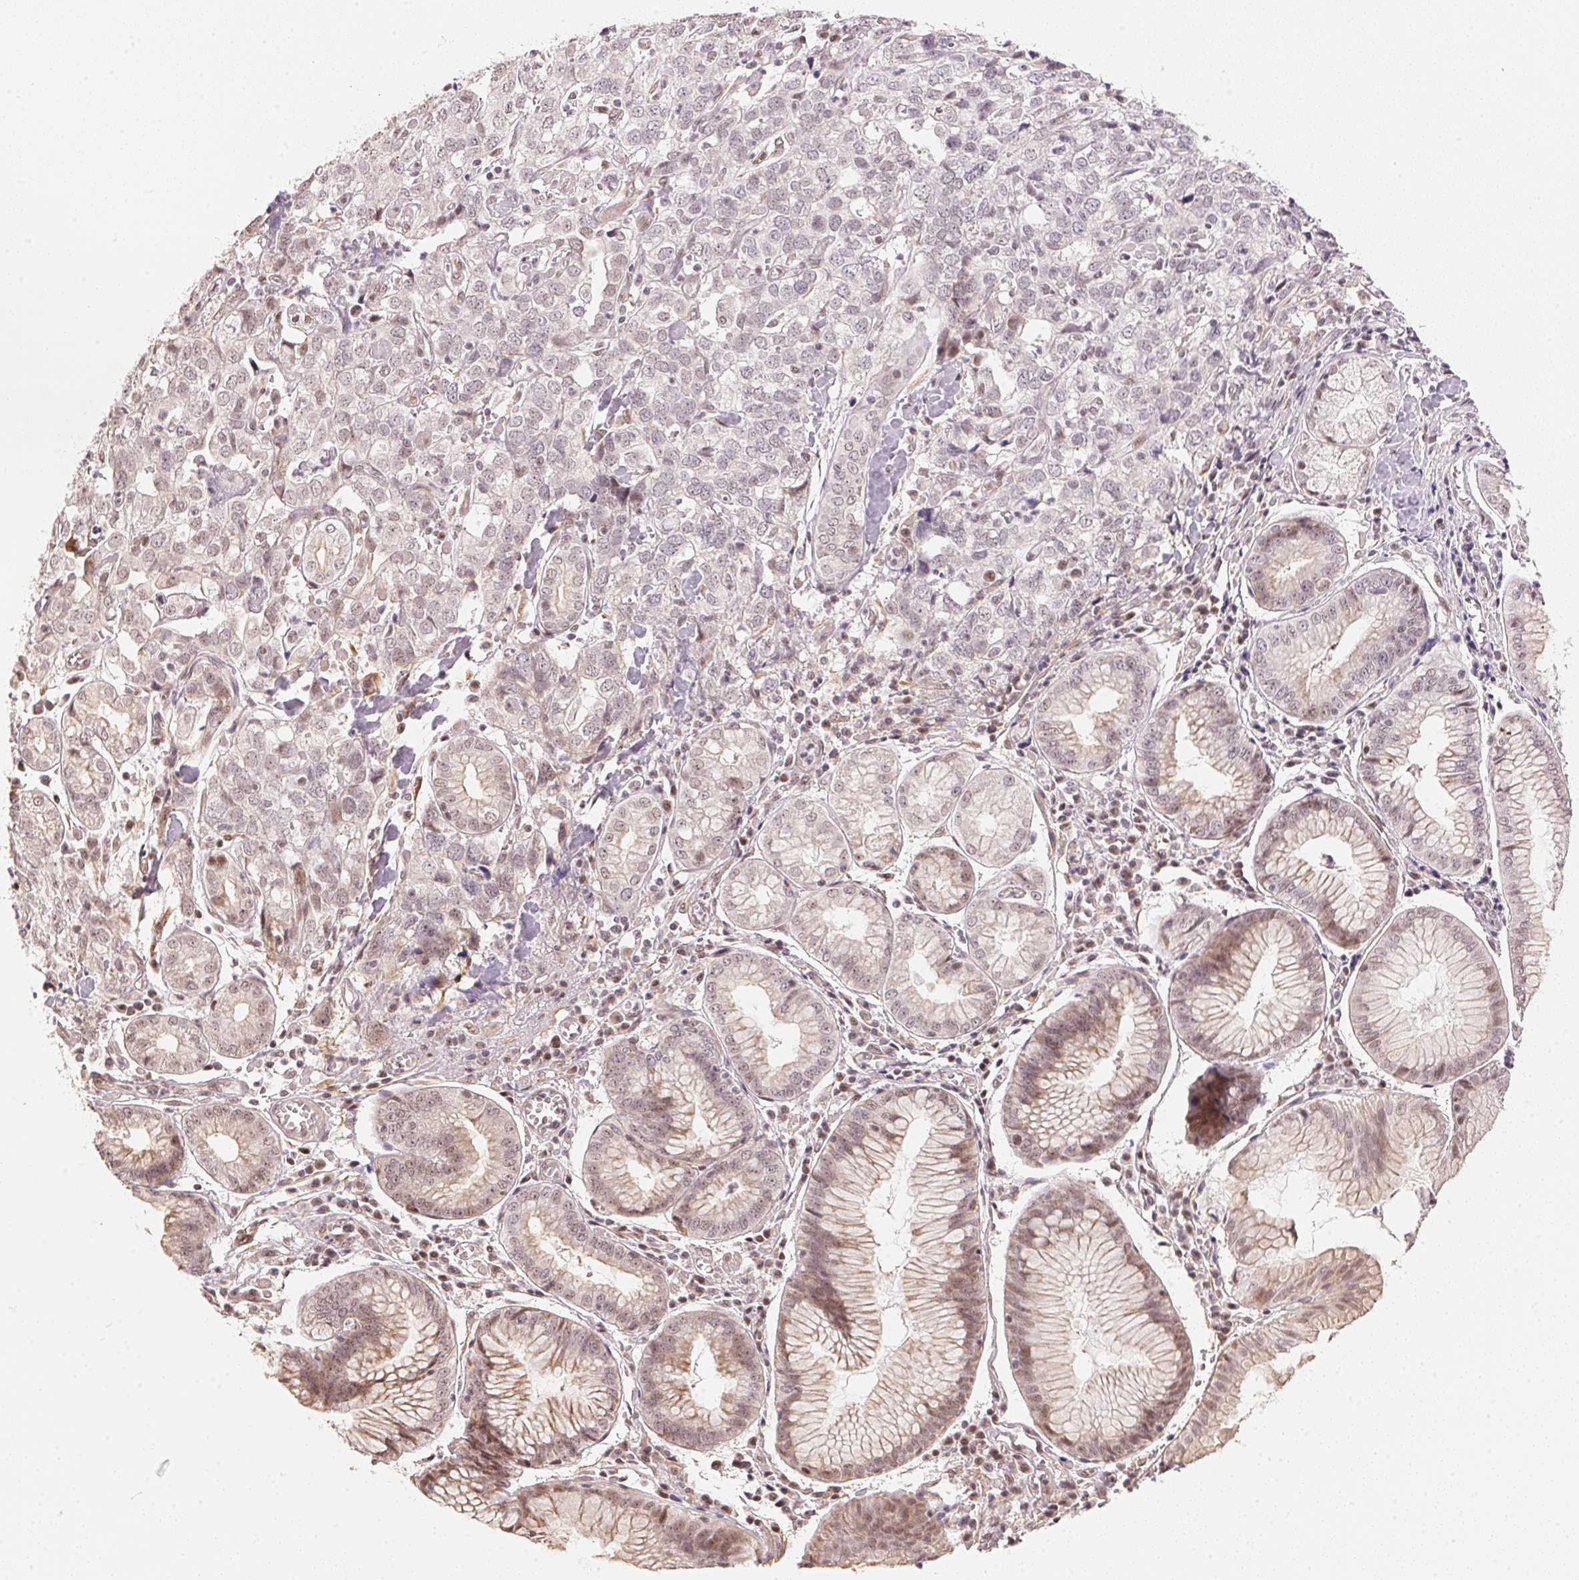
{"staining": {"intensity": "weak", "quantity": "<25%", "location": "nuclear"}, "tissue": "stomach cancer", "cell_type": "Tumor cells", "image_type": "cancer", "snomed": [{"axis": "morphology", "description": "Adenocarcinoma, NOS"}, {"axis": "topography", "description": "Stomach, upper"}], "caption": "Immunohistochemical staining of stomach cancer shows no significant expression in tumor cells.", "gene": "KAT6A", "patient": {"sex": "male", "age": 81}}